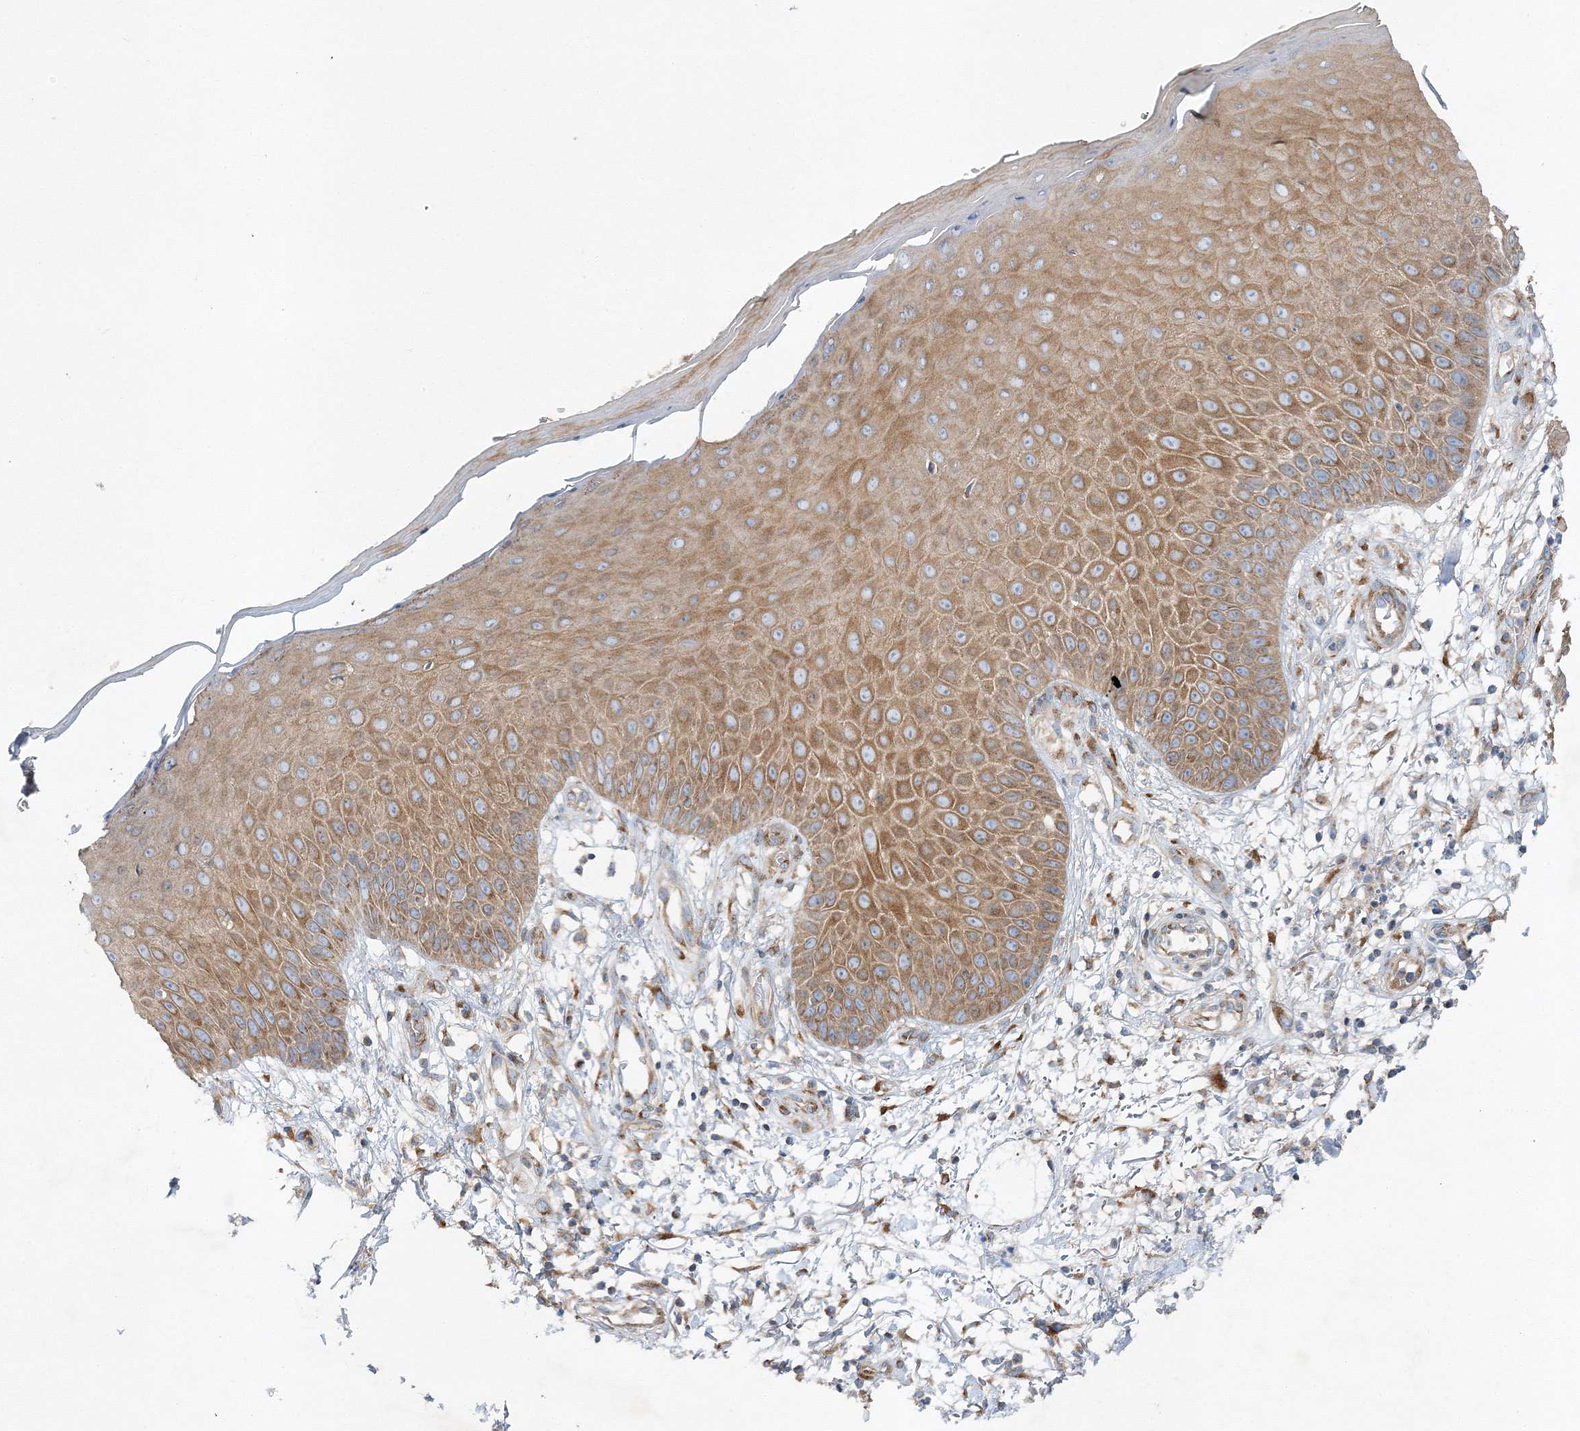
{"staining": {"intensity": "weak", "quantity": "25%-75%", "location": "cytoplasmic/membranous"}, "tissue": "skin", "cell_type": "Fibroblasts", "image_type": "normal", "snomed": [{"axis": "morphology", "description": "Normal tissue, NOS"}, {"axis": "morphology", "description": "Inflammation, NOS"}, {"axis": "topography", "description": "Skin"}], "caption": "Normal skin was stained to show a protein in brown. There is low levels of weak cytoplasmic/membranous positivity in approximately 25%-75% of fibroblasts. (DAB IHC, brown staining for protein, blue staining for nuclei).", "gene": "SEC23IP", "patient": {"sex": "female", "age": 44}}